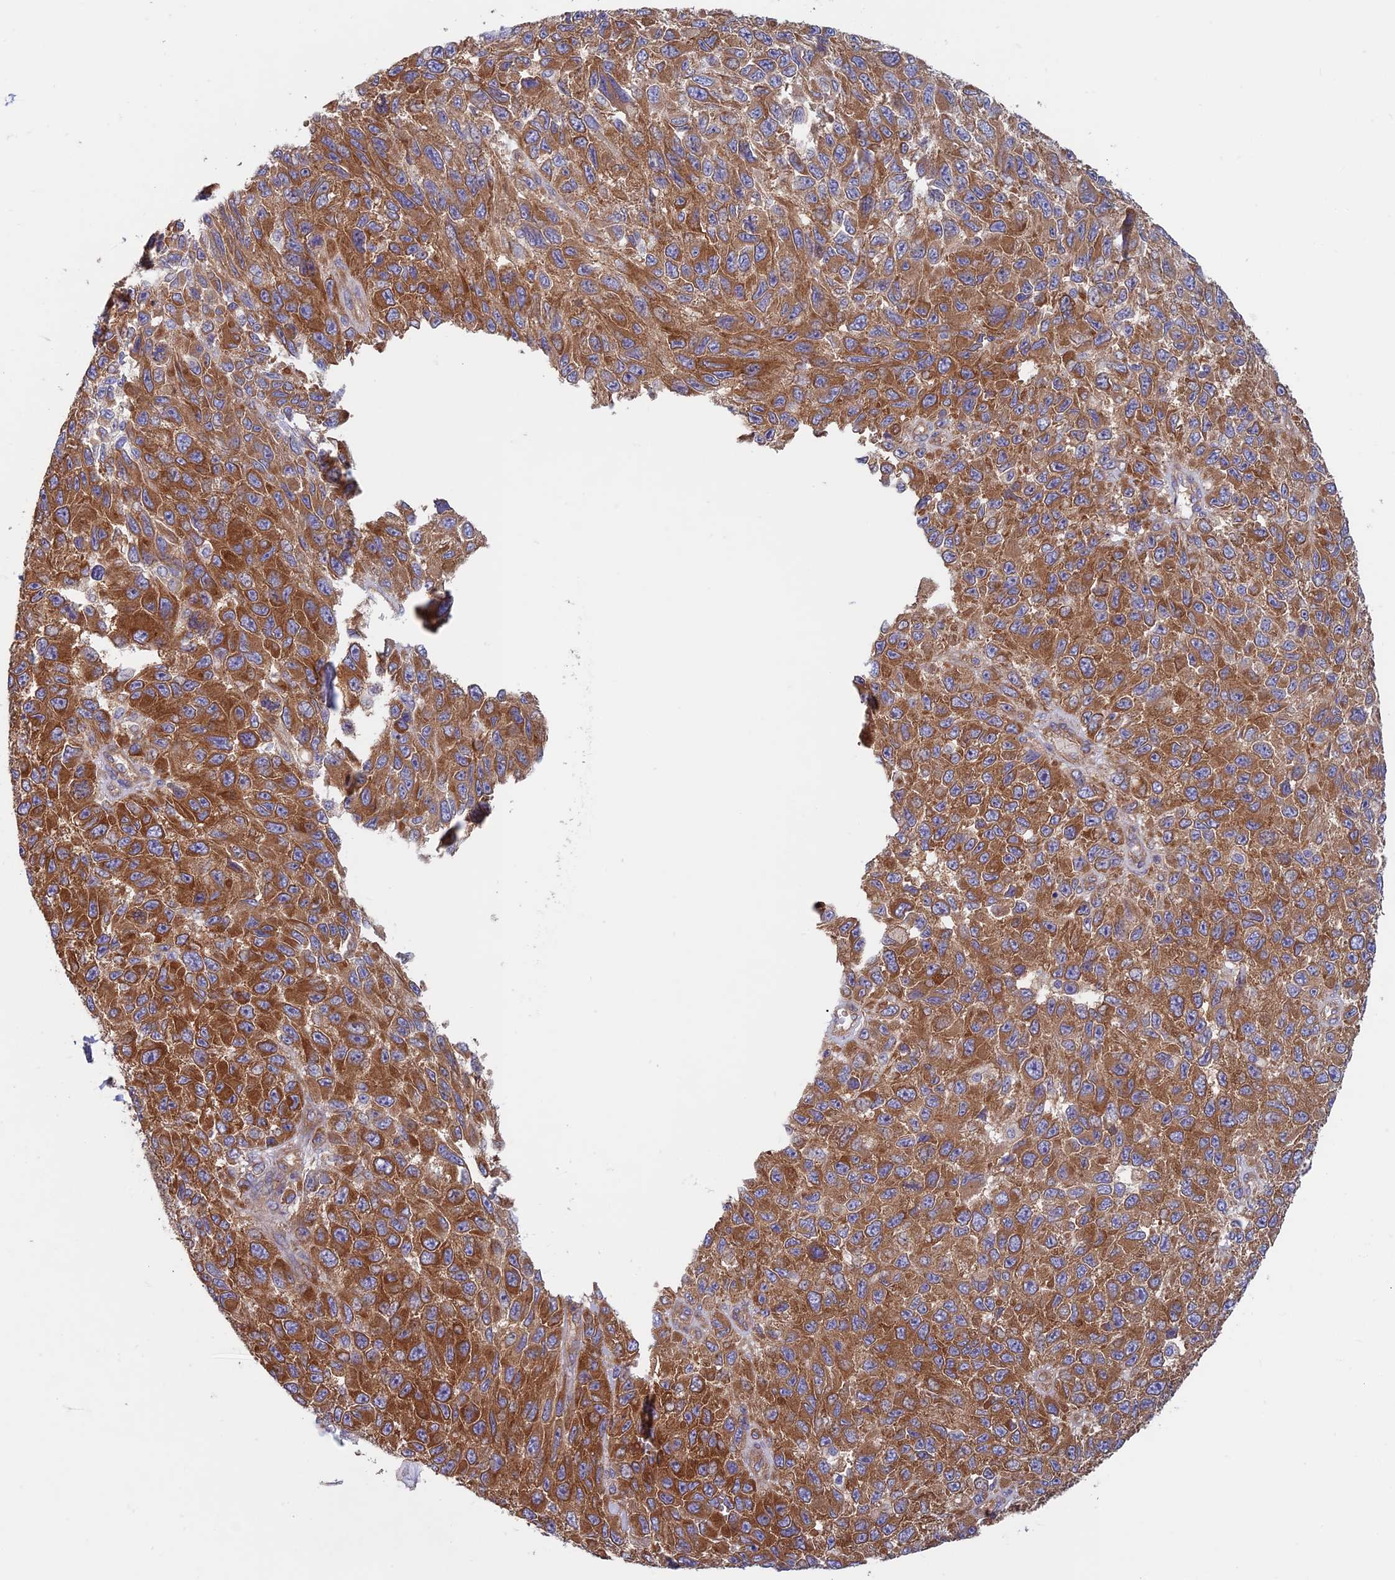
{"staining": {"intensity": "moderate", "quantity": ">75%", "location": "cytoplasmic/membranous"}, "tissue": "melanoma", "cell_type": "Tumor cells", "image_type": "cancer", "snomed": [{"axis": "morphology", "description": "Normal tissue, NOS"}, {"axis": "morphology", "description": "Malignant melanoma, NOS"}, {"axis": "topography", "description": "Skin"}], "caption": "Immunohistochemistry (IHC) of malignant melanoma shows medium levels of moderate cytoplasmic/membranous positivity in about >75% of tumor cells. The protein is stained brown, and the nuclei are stained in blue (DAB (3,3'-diaminobenzidine) IHC with brightfield microscopy, high magnification).", "gene": "DNM1L", "patient": {"sex": "female", "age": 96}}